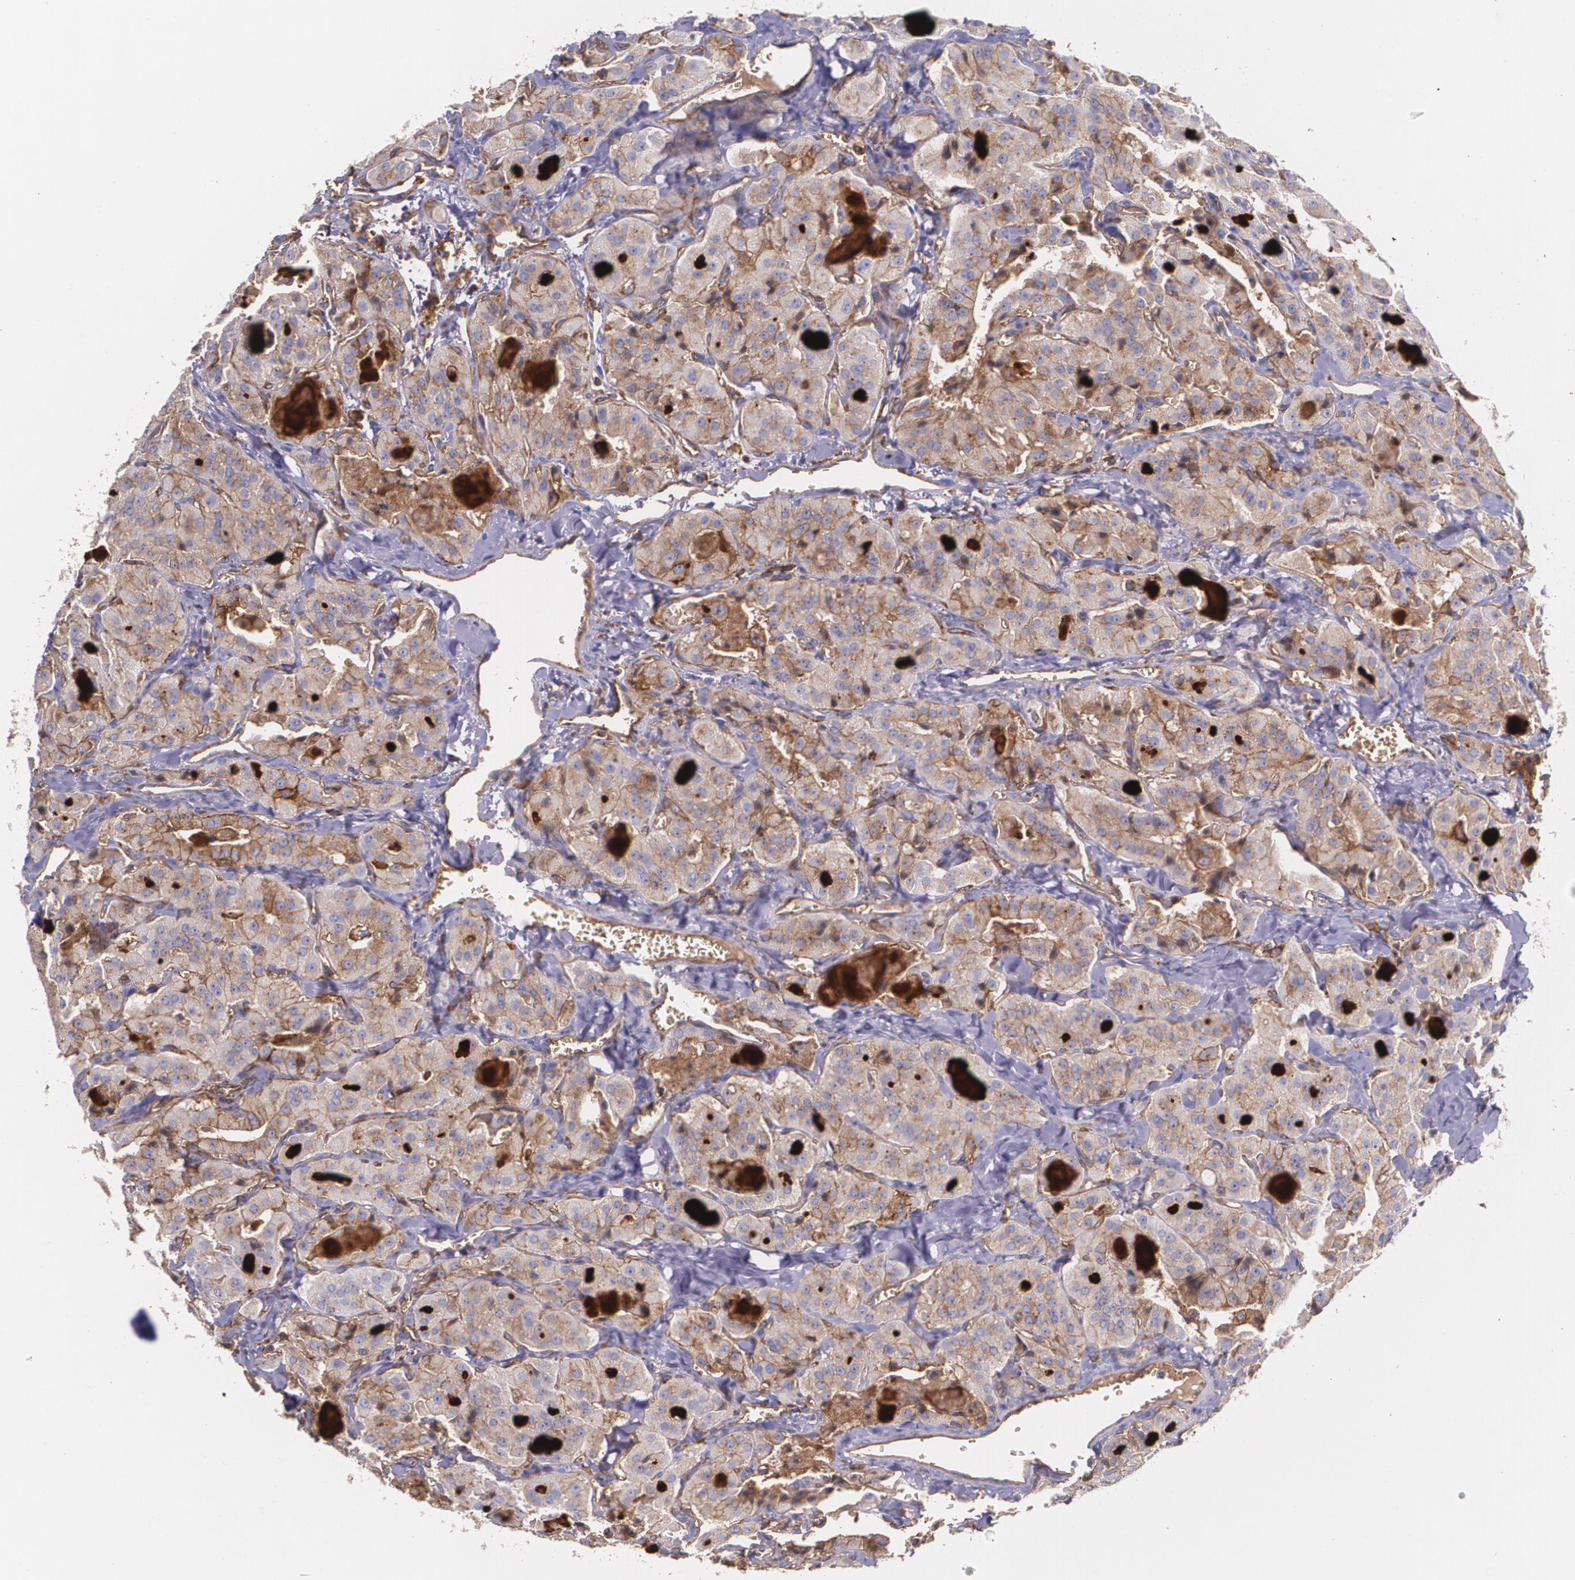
{"staining": {"intensity": "moderate", "quantity": "25%-75%", "location": "cytoplasmic/membranous"}, "tissue": "thyroid cancer", "cell_type": "Tumor cells", "image_type": "cancer", "snomed": [{"axis": "morphology", "description": "Carcinoma, NOS"}, {"axis": "topography", "description": "Thyroid gland"}], "caption": "A brown stain shows moderate cytoplasmic/membranous positivity of a protein in human thyroid cancer (carcinoma) tumor cells.", "gene": "B2M", "patient": {"sex": "male", "age": 76}}